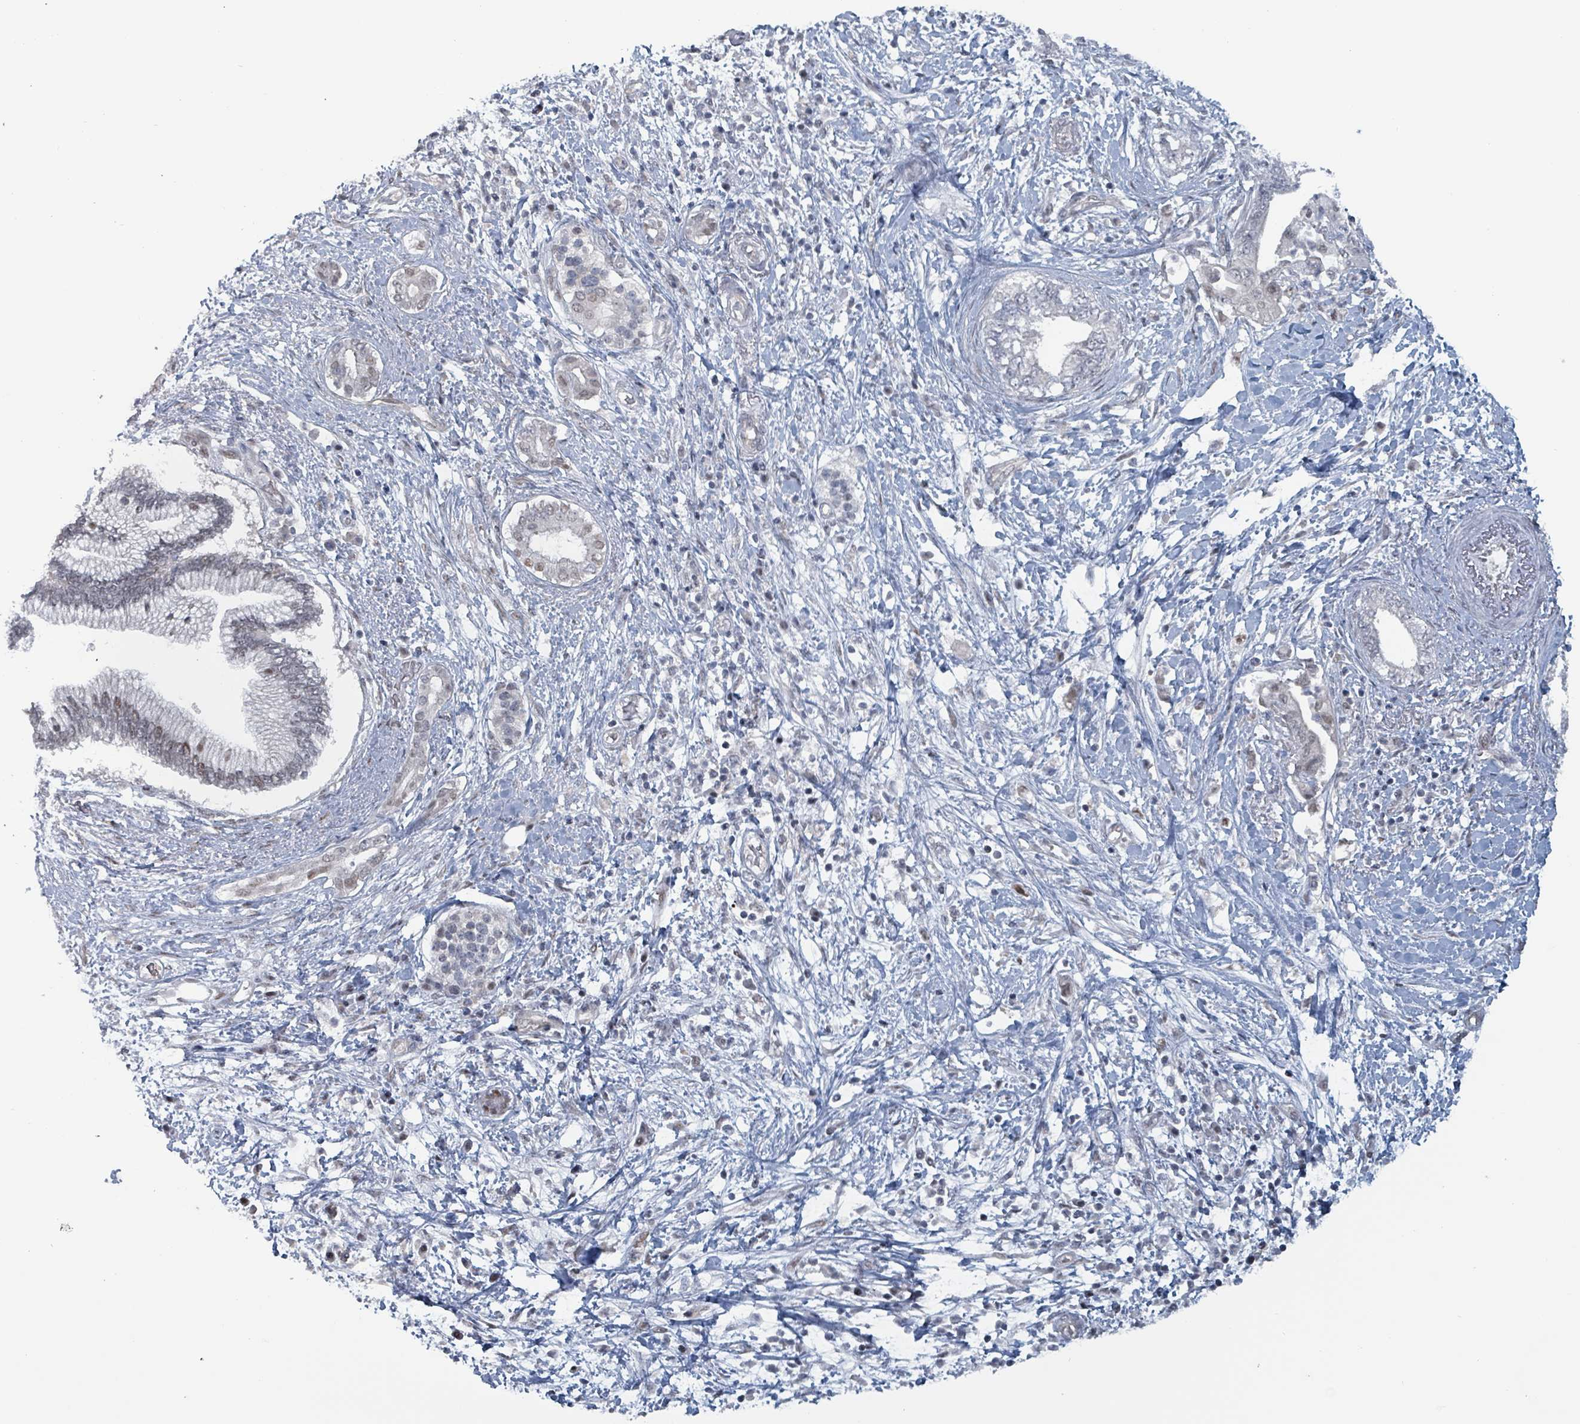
{"staining": {"intensity": "negative", "quantity": "none", "location": "none"}, "tissue": "pancreatic cancer", "cell_type": "Tumor cells", "image_type": "cancer", "snomed": [{"axis": "morphology", "description": "Adenocarcinoma, NOS"}, {"axis": "topography", "description": "Pancreas"}], "caption": "Pancreatic adenocarcinoma stained for a protein using immunohistochemistry reveals no positivity tumor cells.", "gene": "BIVM", "patient": {"sex": "female", "age": 73}}